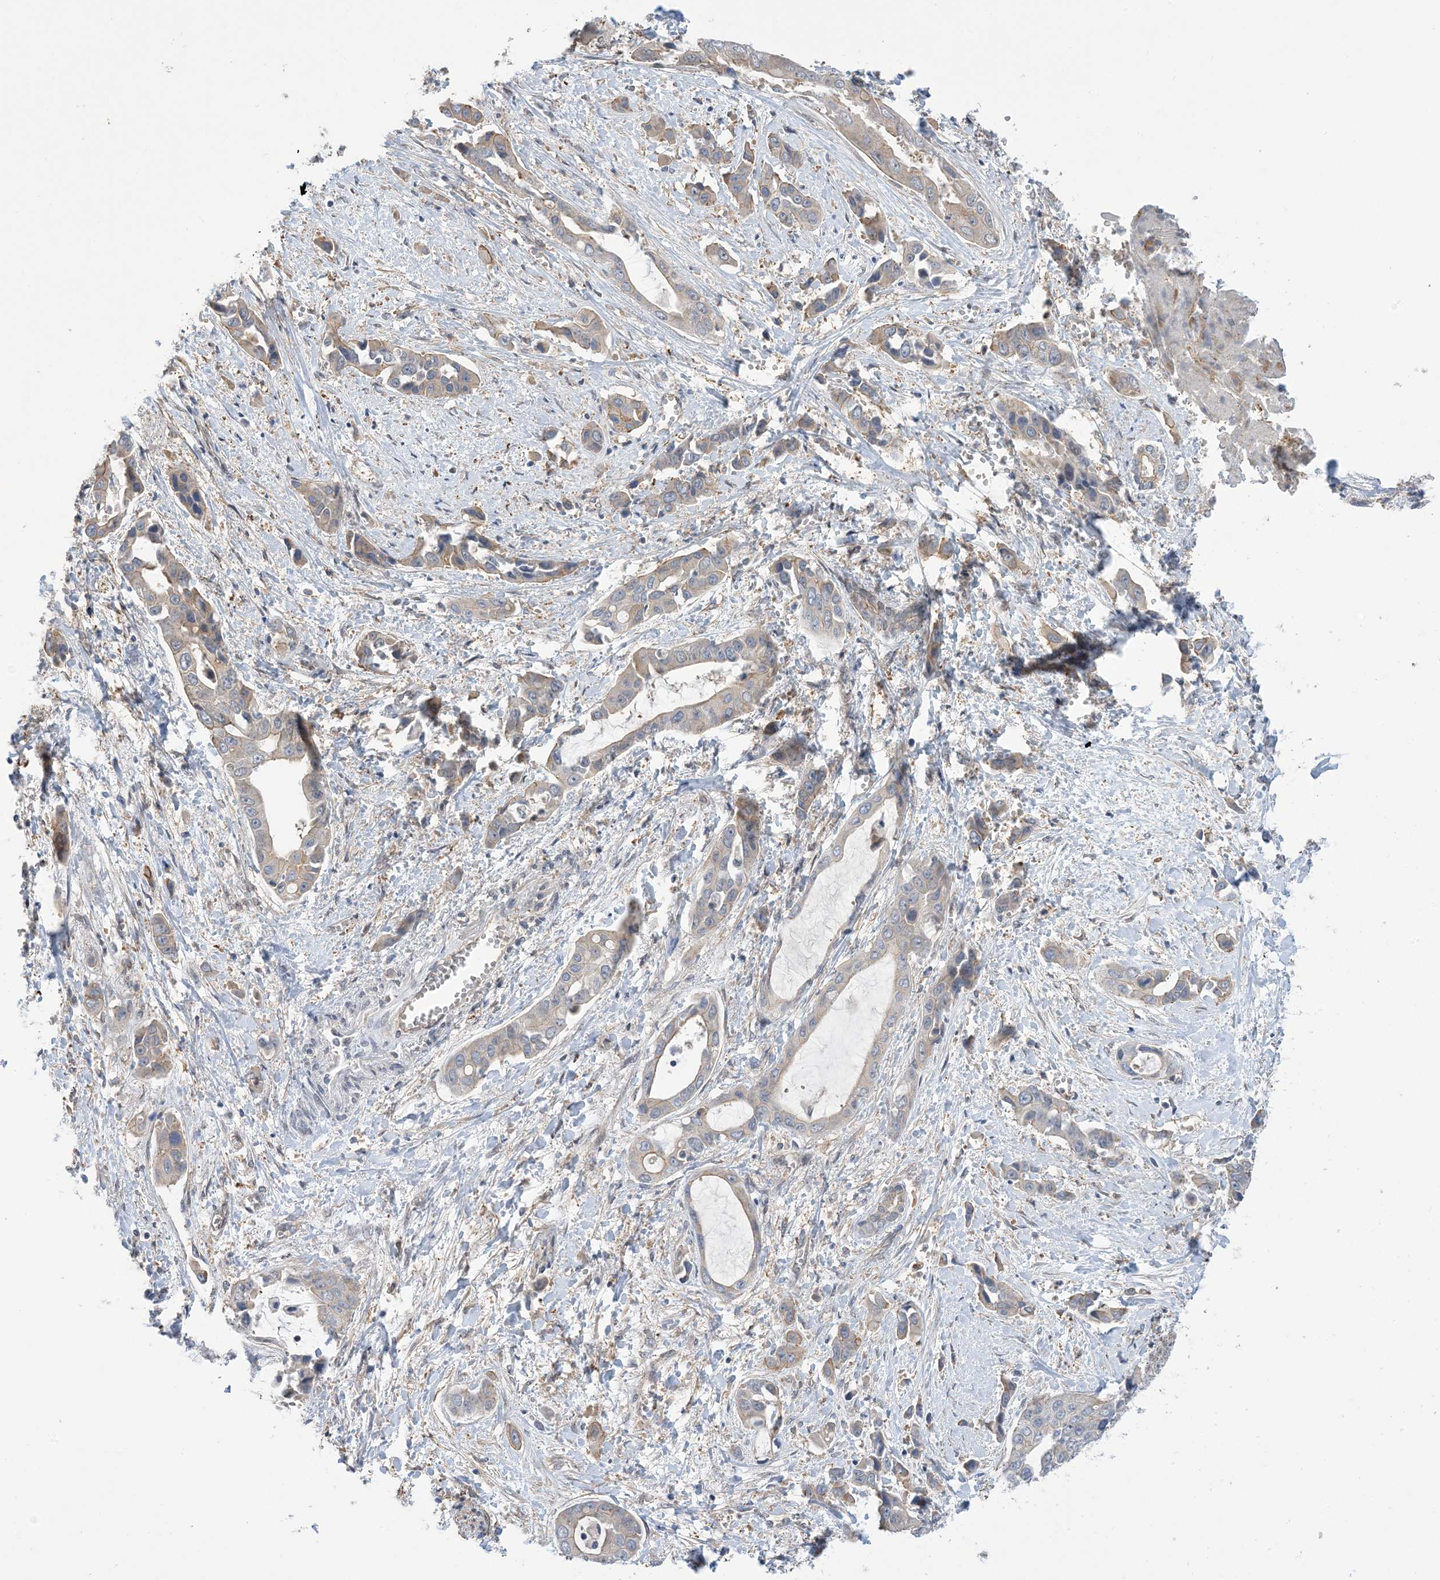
{"staining": {"intensity": "negative", "quantity": "none", "location": "none"}, "tissue": "liver cancer", "cell_type": "Tumor cells", "image_type": "cancer", "snomed": [{"axis": "morphology", "description": "Cholangiocarcinoma"}, {"axis": "topography", "description": "Liver"}], "caption": "Liver cancer was stained to show a protein in brown. There is no significant staining in tumor cells.", "gene": "ZNF8", "patient": {"sex": "female", "age": 52}}